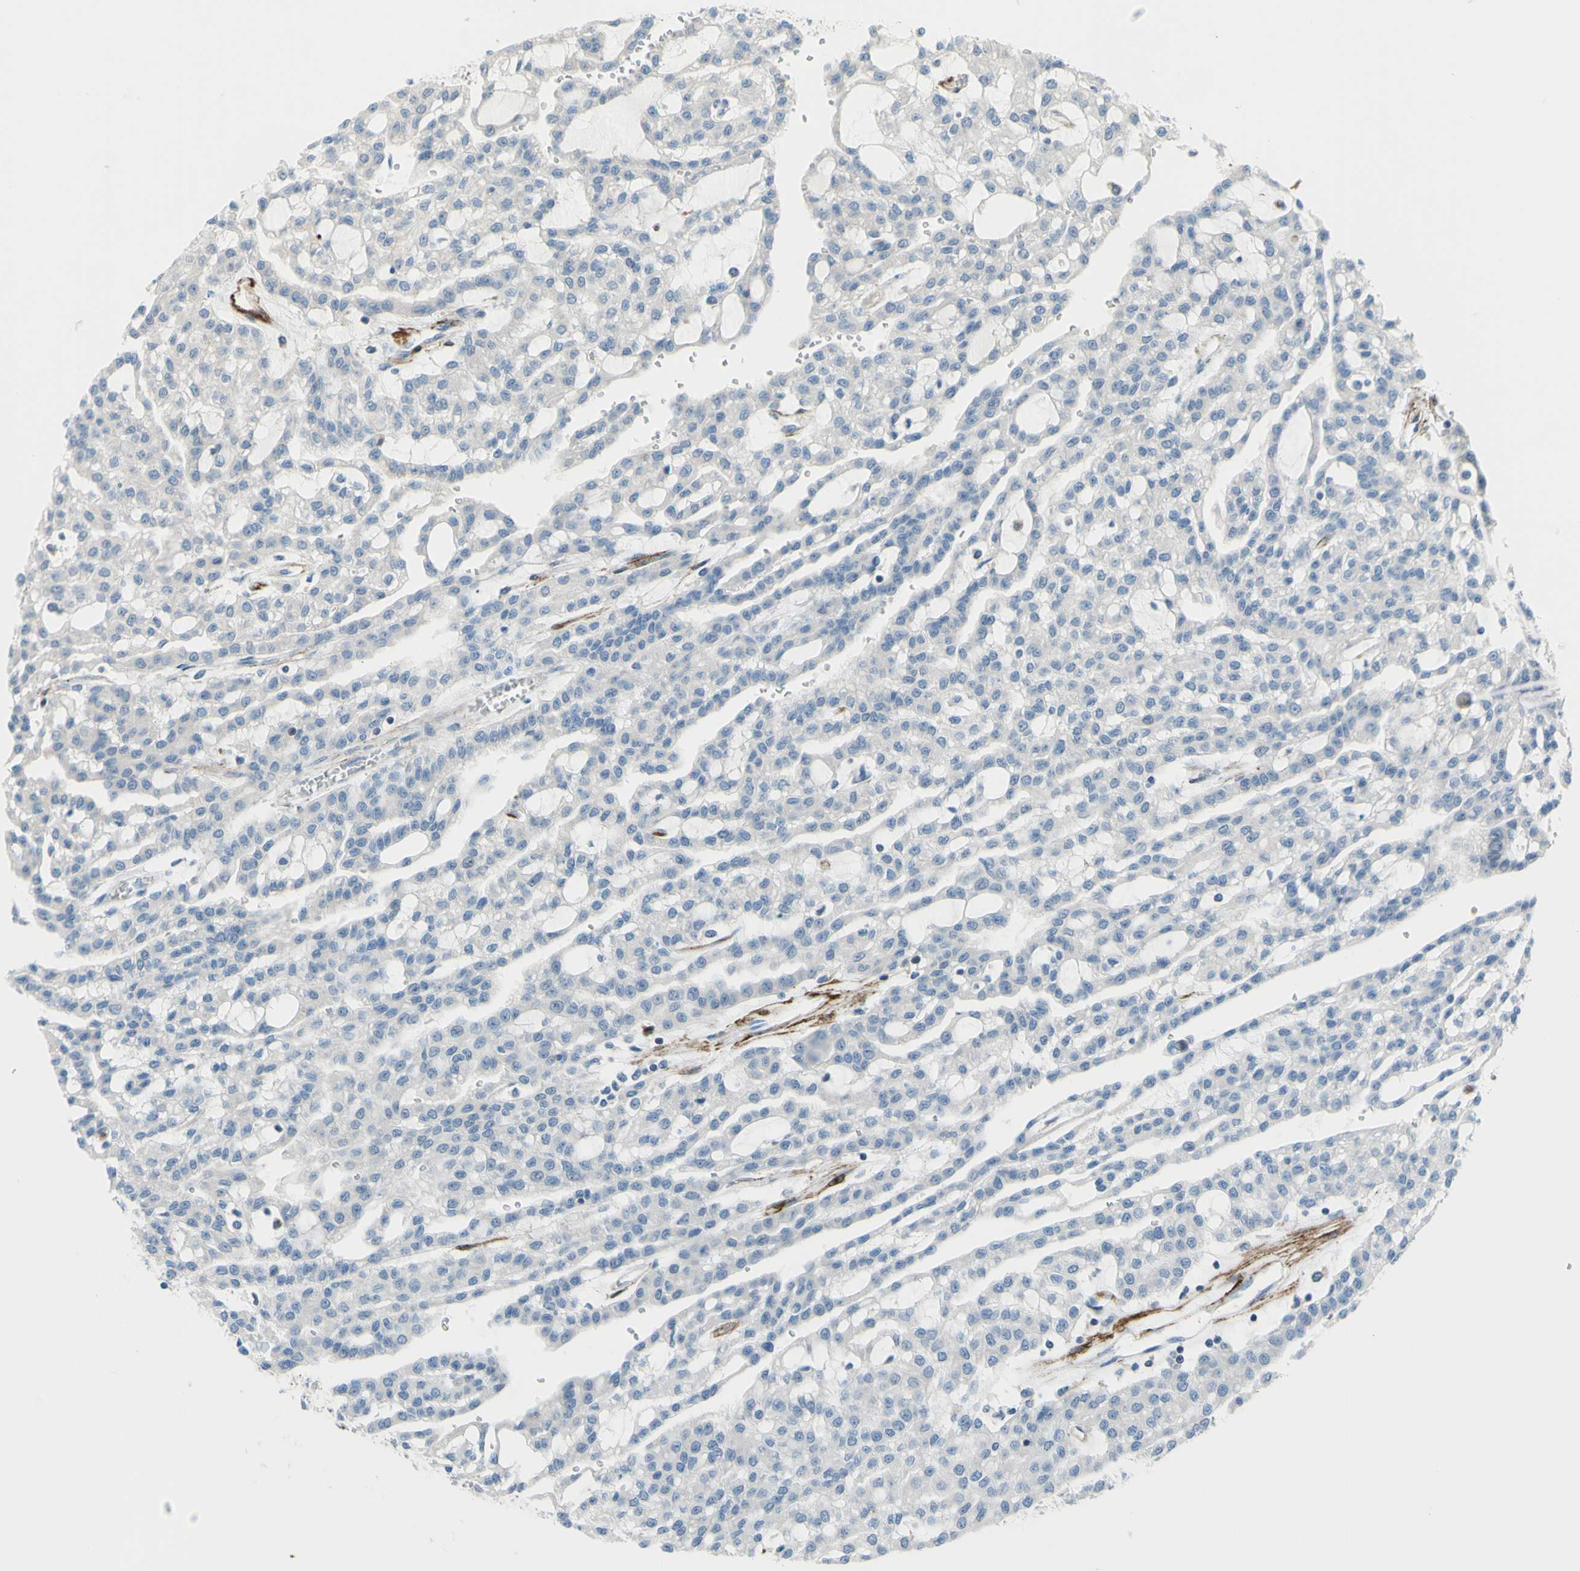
{"staining": {"intensity": "negative", "quantity": "none", "location": "none"}, "tissue": "renal cancer", "cell_type": "Tumor cells", "image_type": "cancer", "snomed": [{"axis": "morphology", "description": "Adenocarcinoma, NOS"}, {"axis": "topography", "description": "Kidney"}], "caption": "DAB (3,3'-diaminobenzidine) immunohistochemical staining of human renal cancer exhibits no significant positivity in tumor cells.", "gene": "PRRG2", "patient": {"sex": "male", "age": 63}}